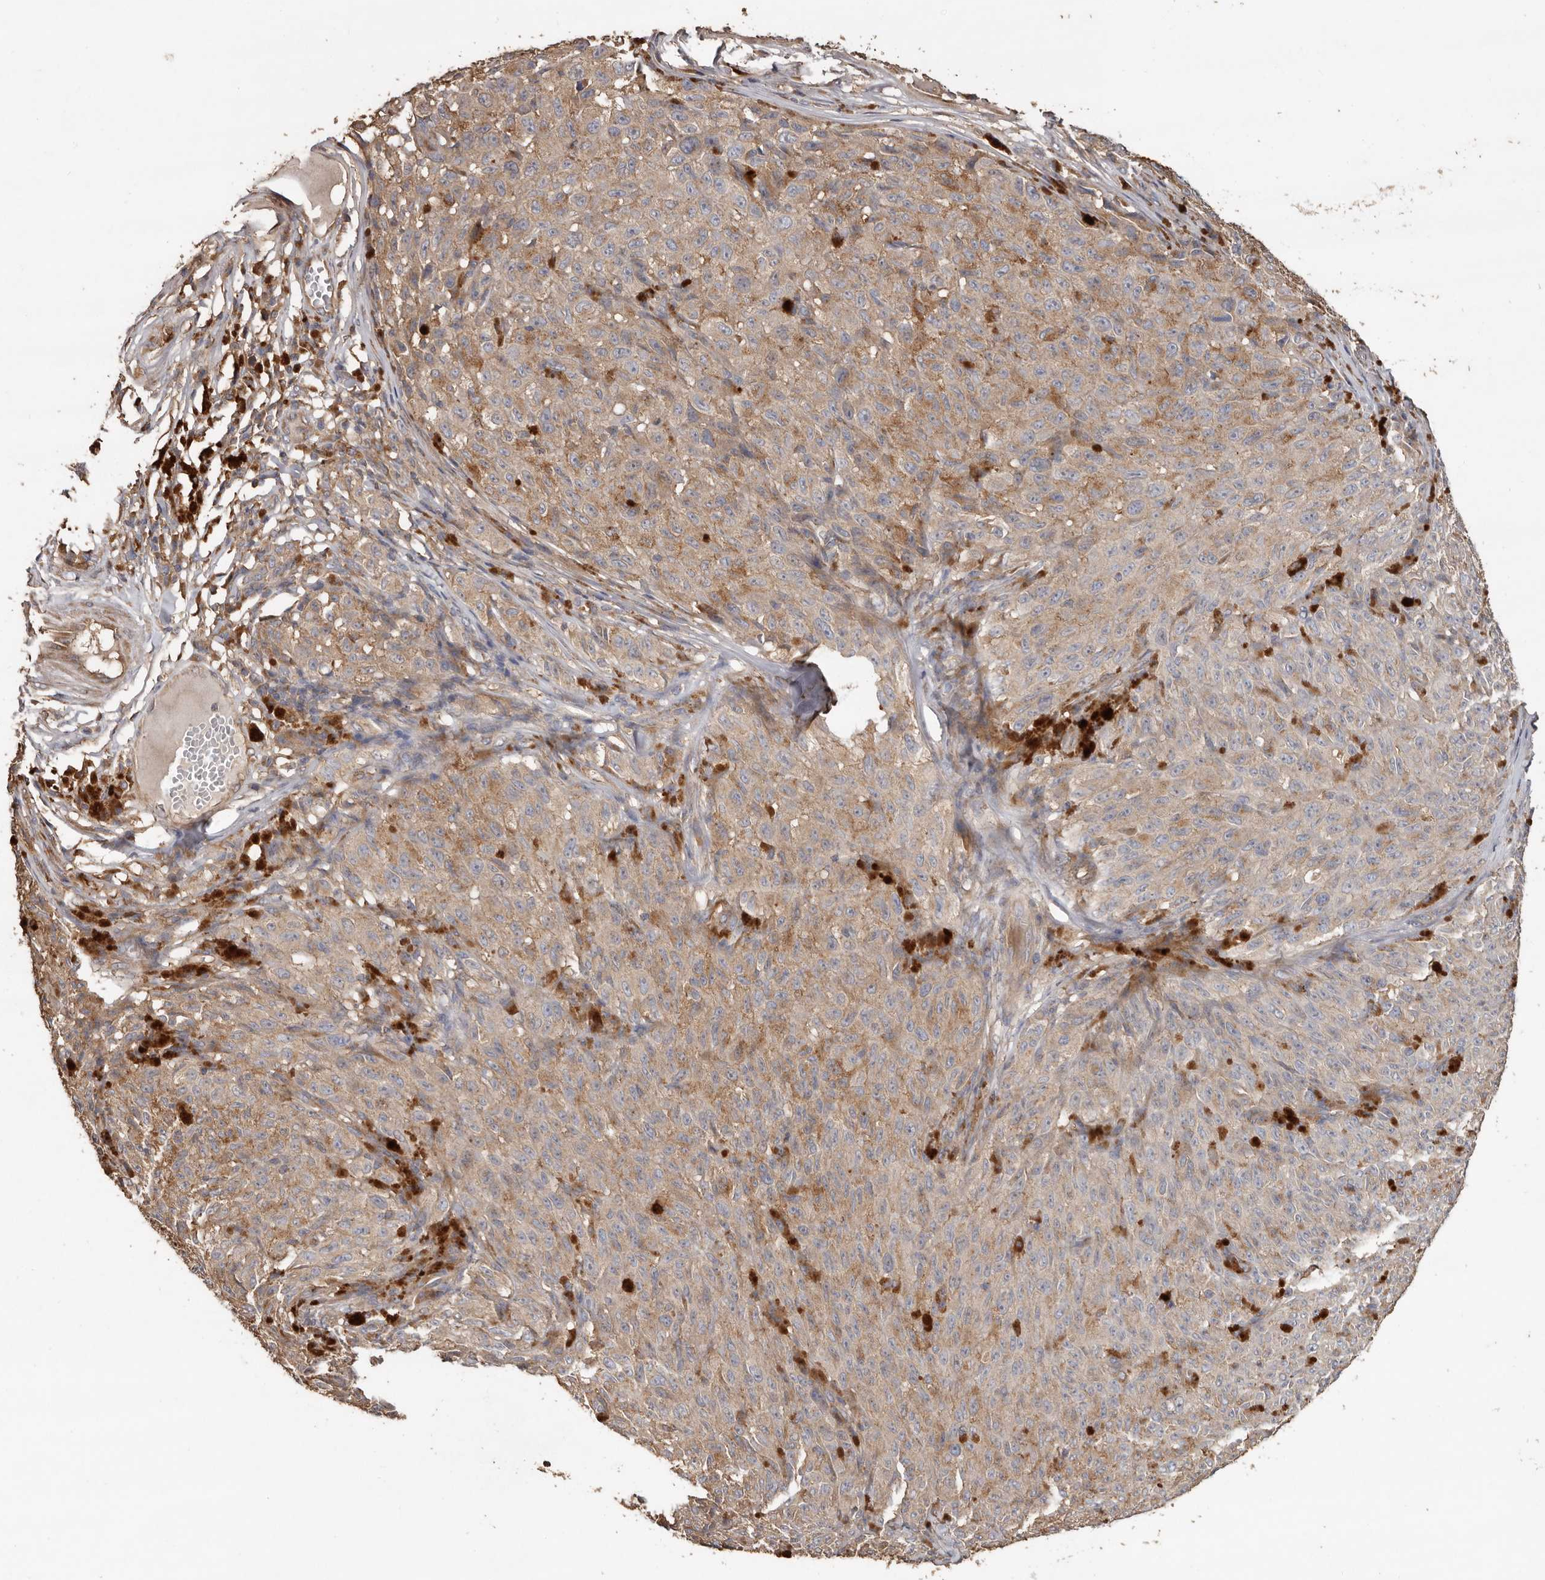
{"staining": {"intensity": "moderate", "quantity": ">75%", "location": "cytoplasmic/membranous"}, "tissue": "melanoma", "cell_type": "Tumor cells", "image_type": "cancer", "snomed": [{"axis": "morphology", "description": "Malignant melanoma, NOS"}, {"axis": "topography", "description": "Skin"}], "caption": "Brown immunohistochemical staining in melanoma exhibits moderate cytoplasmic/membranous positivity in about >75% of tumor cells.", "gene": "FLCN", "patient": {"sex": "female", "age": 82}}